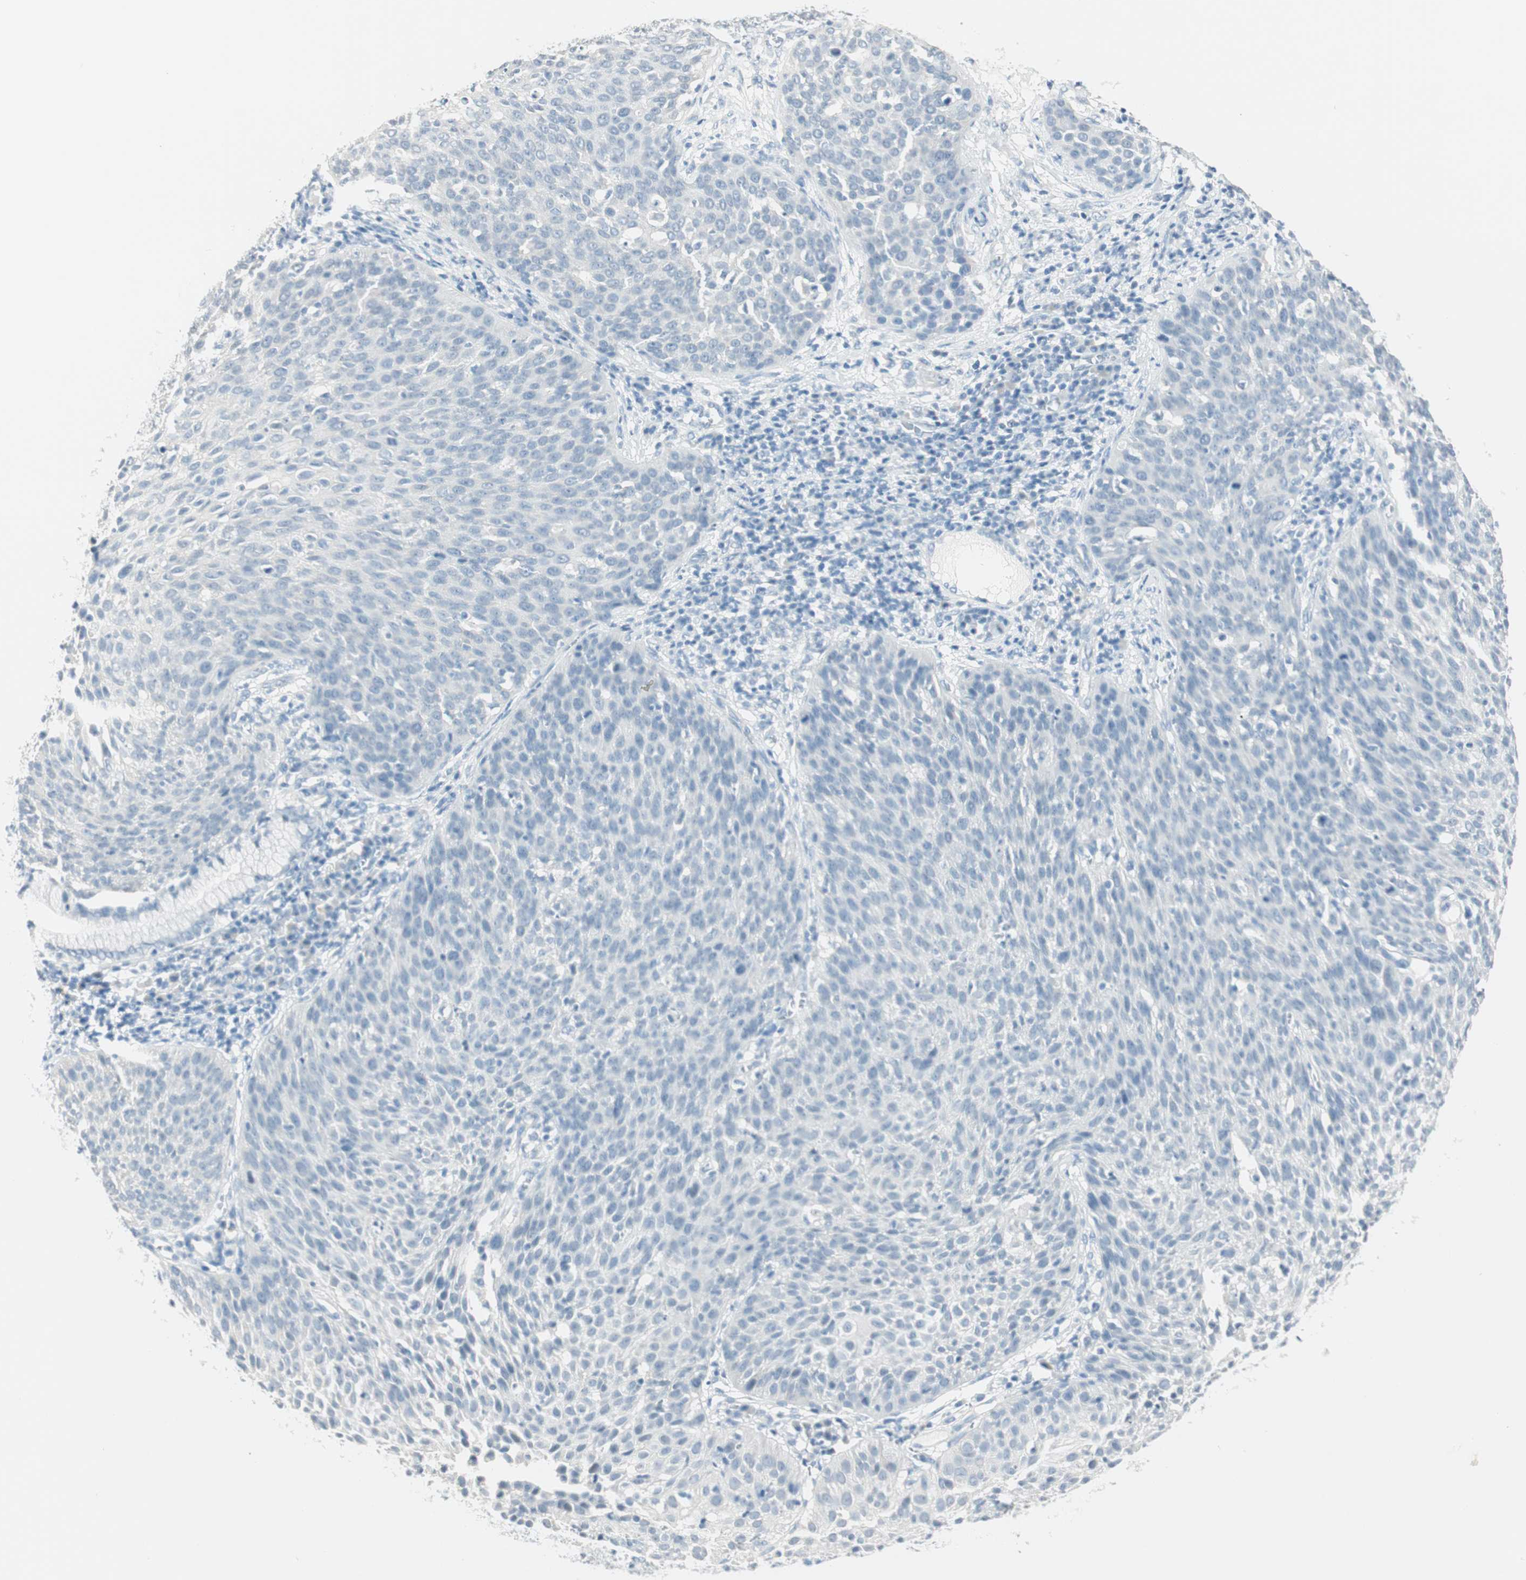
{"staining": {"intensity": "negative", "quantity": "none", "location": "none"}, "tissue": "cervical cancer", "cell_type": "Tumor cells", "image_type": "cancer", "snomed": [{"axis": "morphology", "description": "Squamous cell carcinoma, NOS"}, {"axis": "topography", "description": "Cervix"}], "caption": "Tumor cells are negative for brown protein staining in squamous cell carcinoma (cervical).", "gene": "MLLT10", "patient": {"sex": "female", "age": 38}}